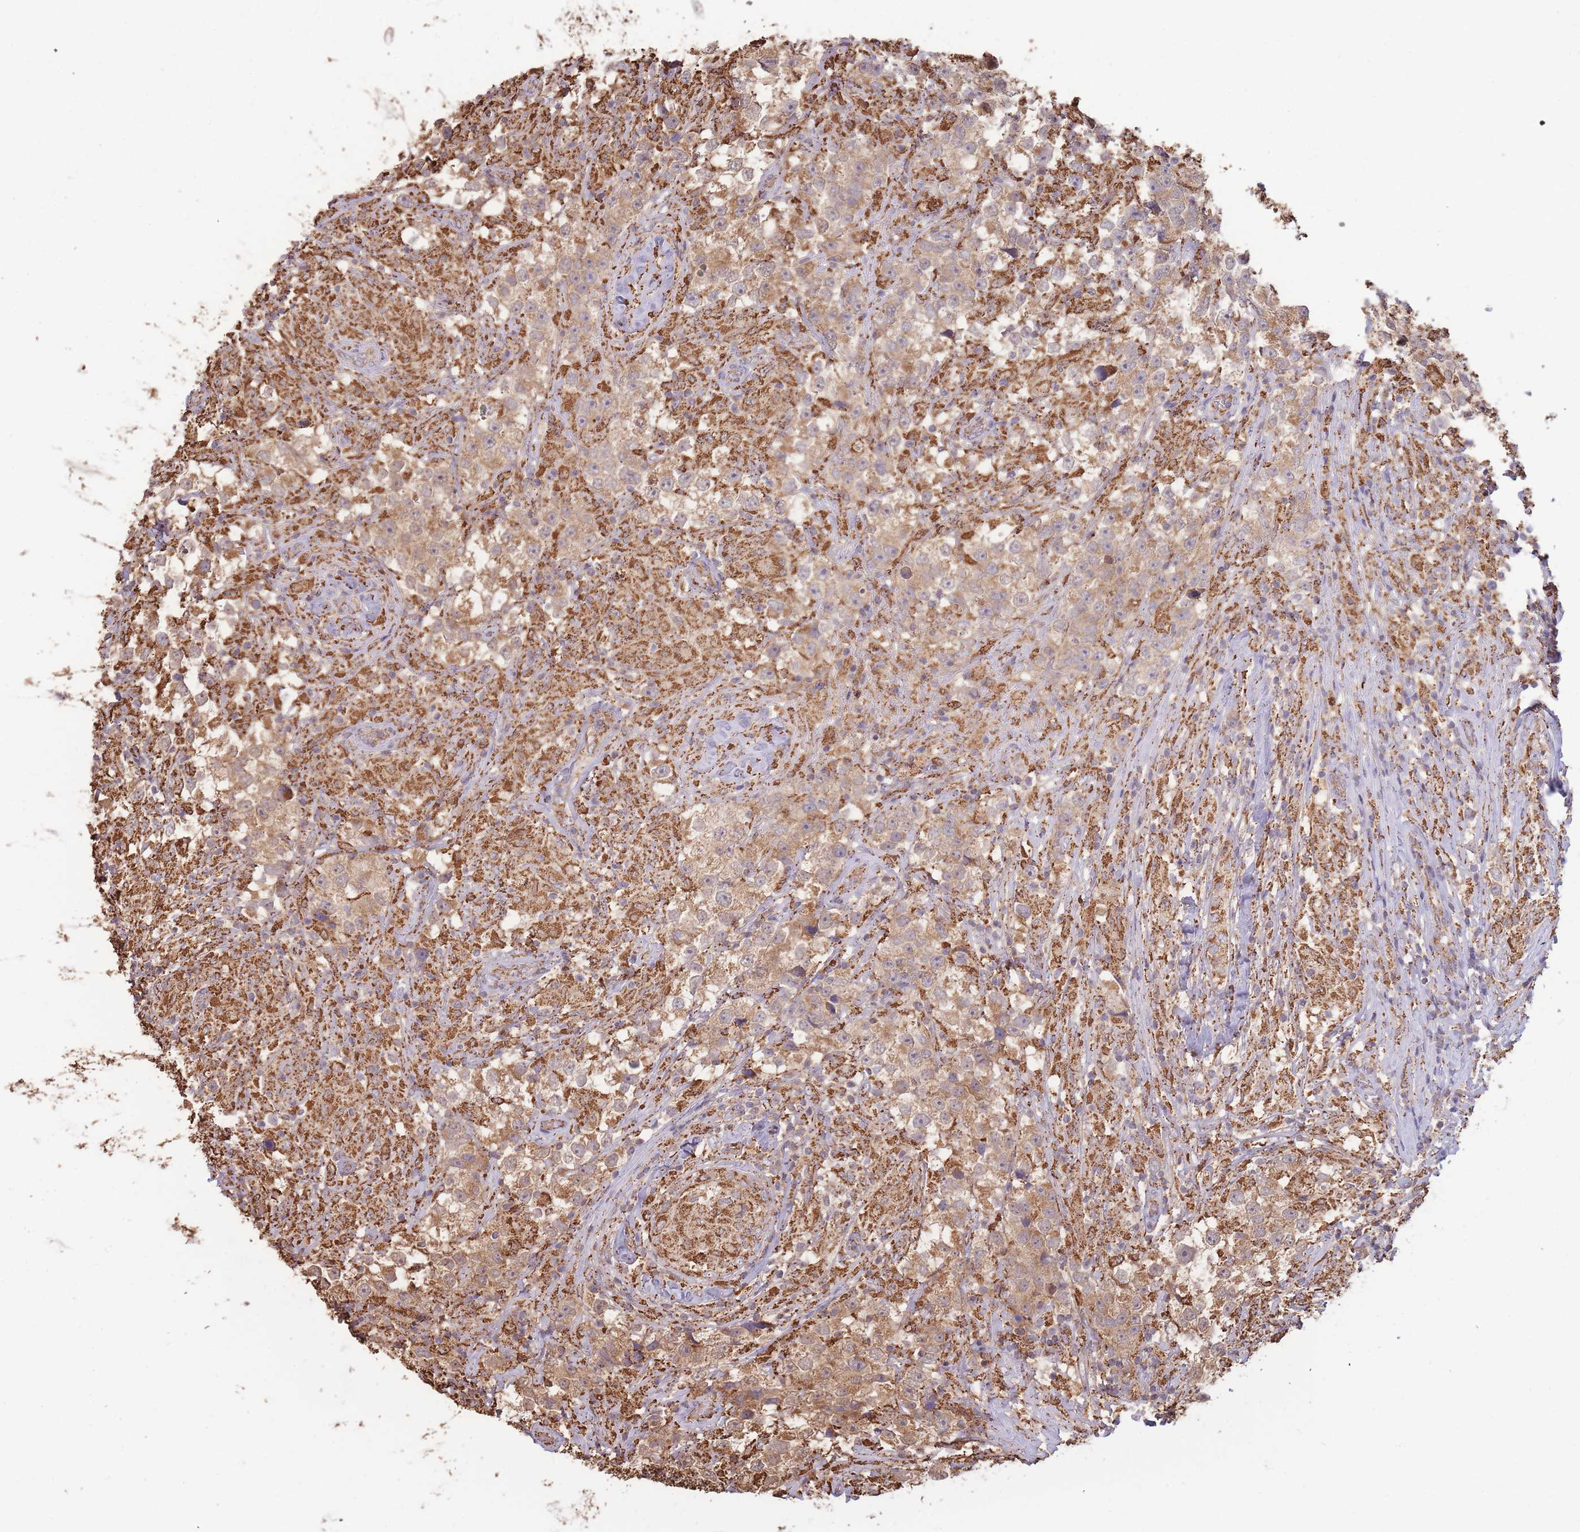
{"staining": {"intensity": "moderate", "quantity": ">75%", "location": "cytoplasmic/membranous"}, "tissue": "testis cancer", "cell_type": "Tumor cells", "image_type": "cancer", "snomed": [{"axis": "morphology", "description": "Seminoma, NOS"}, {"axis": "topography", "description": "Testis"}], "caption": "Protein expression by immunohistochemistry exhibits moderate cytoplasmic/membranous positivity in approximately >75% of tumor cells in testis seminoma.", "gene": "MRPL17", "patient": {"sex": "male", "age": 46}}